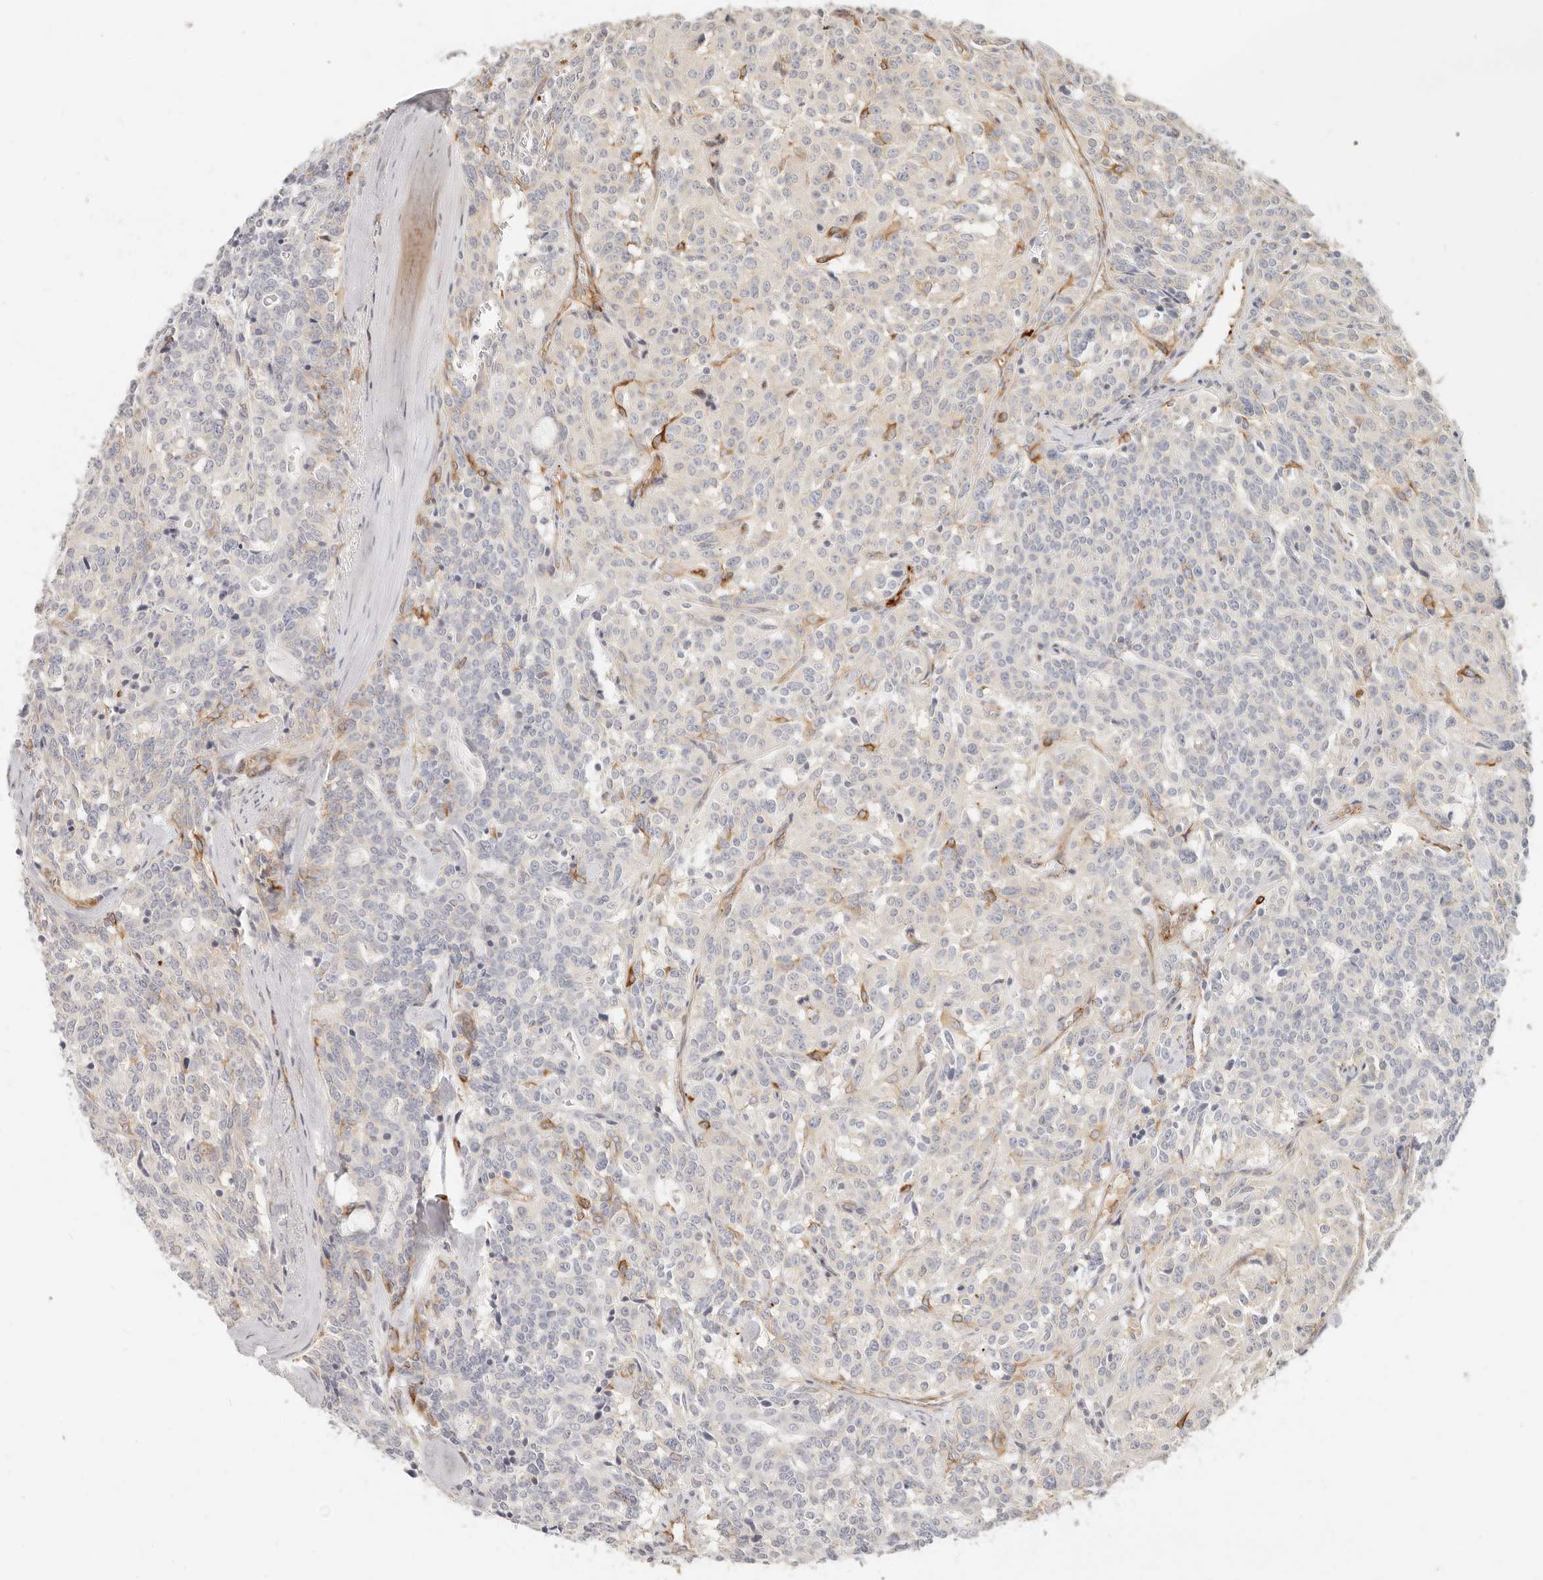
{"staining": {"intensity": "negative", "quantity": "none", "location": "none"}, "tissue": "carcinoid", "cell_type": "Tumor cells", "image_type": "cancer", "snomed": [{"axis": "morphology", "description": "Carcinoid, malignant, NOS"}, {"axis": "topography", "description": "Lung"}], "caption": "The photomicrograph displays no significant staining in tumor cells of carcinoid (malignant).", "gene": "SASS6", "patient": {"sex": "female", "age": 46}}